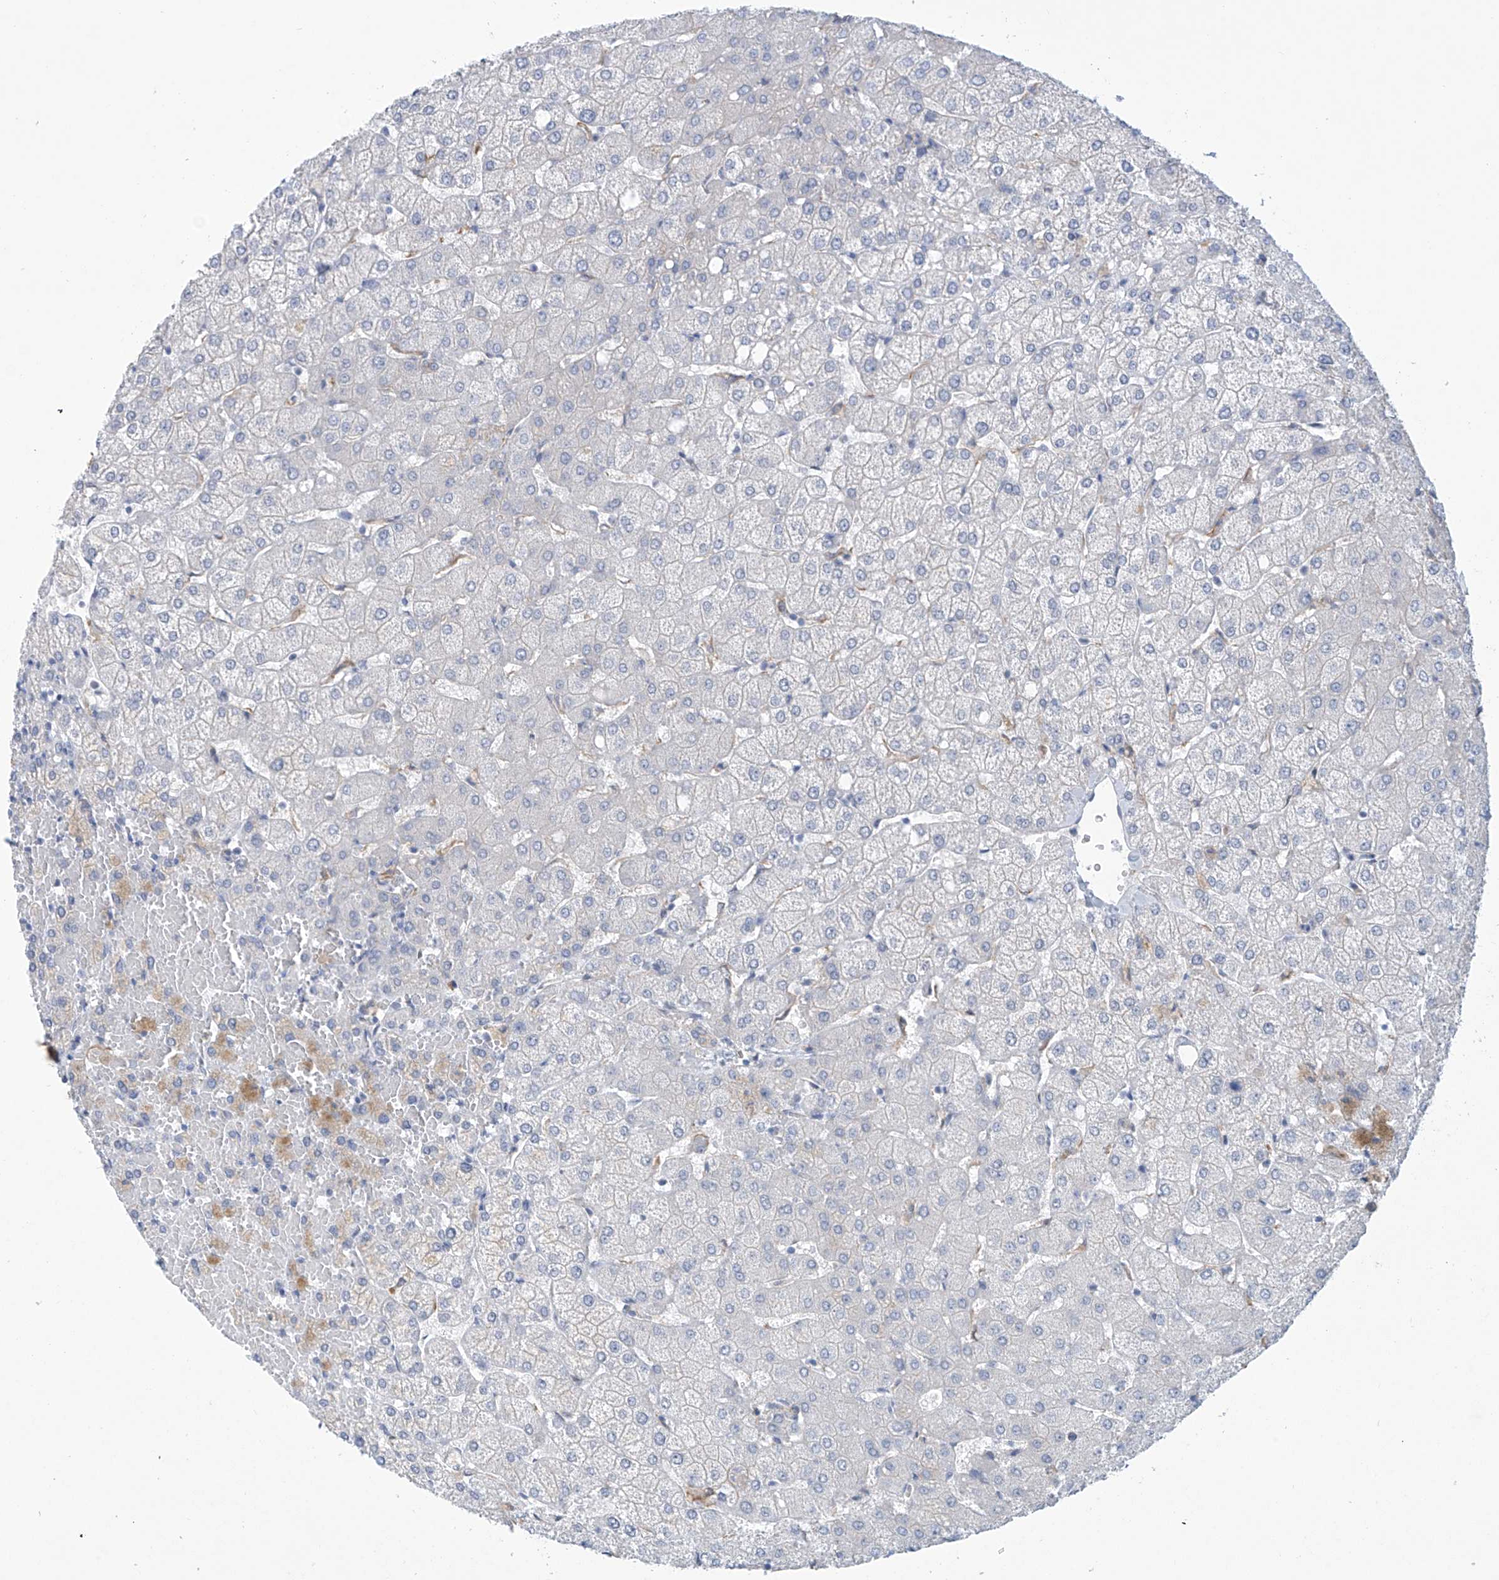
{"staining": {"intensity": "negative", "quantity": "none", "location": "none"}, "tissue": "liver", "cell_type": "Cholangiocytes", "image_type": "normal", "snomed": [{"axis": "morphology", "description": "Normal tissue, NOS"}, {"axis": "topography", "description": "Liver"}], "caption": "This micrograph is of benign liver stained with IHC to label a protein in brown with the nuclei are counter-stained blue. There is no positivity in cholangiocytes. (Stains: DAB (3,3'-diaminobenzidine) IHC with hematoxylin counter stain, Microscopy: brightfield microscopy at high magnification).", "gene": "ABHD13", "patient": {"sex": "female", "age": 54}}